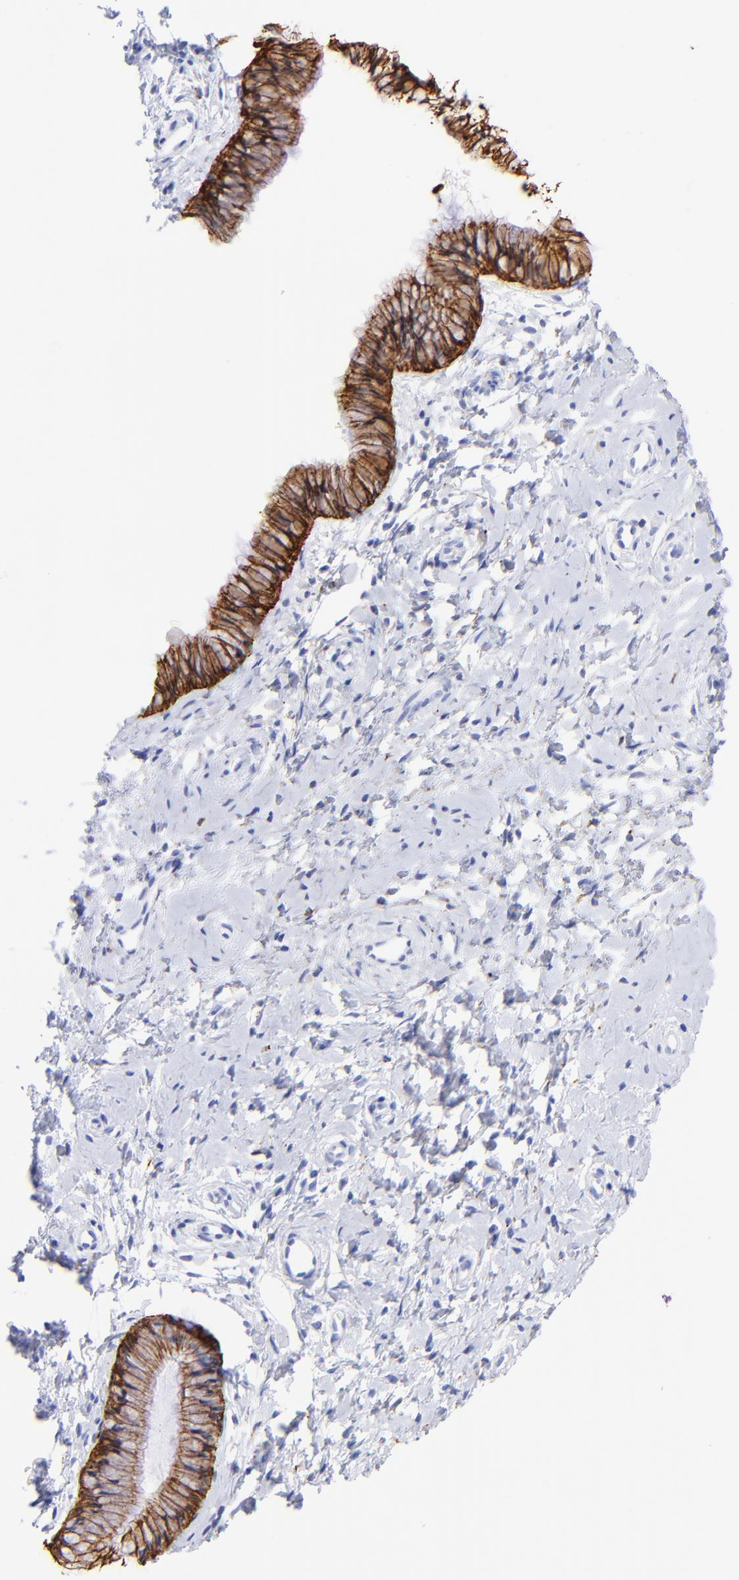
{"staining": {"intensity": "strong", "quantity": ">75%", "location": "cytoplasmic/membranous"}, "tissue": "cervix", "cell_type": "Glandular cells", "image_type": "normal", "snomed": [{"axis": "morphology", "description": "Normal tissue, NOS"}, {"axis": "topography", "description": "Cervix"}], "caption": "Protein expression analysis of unremarkable cervix reveals strong cytoplasmic/membranous staining in approximately >75% of glandular cells.", "gene": "KRT19", "patient": {"sex": "female", "age": 46}}